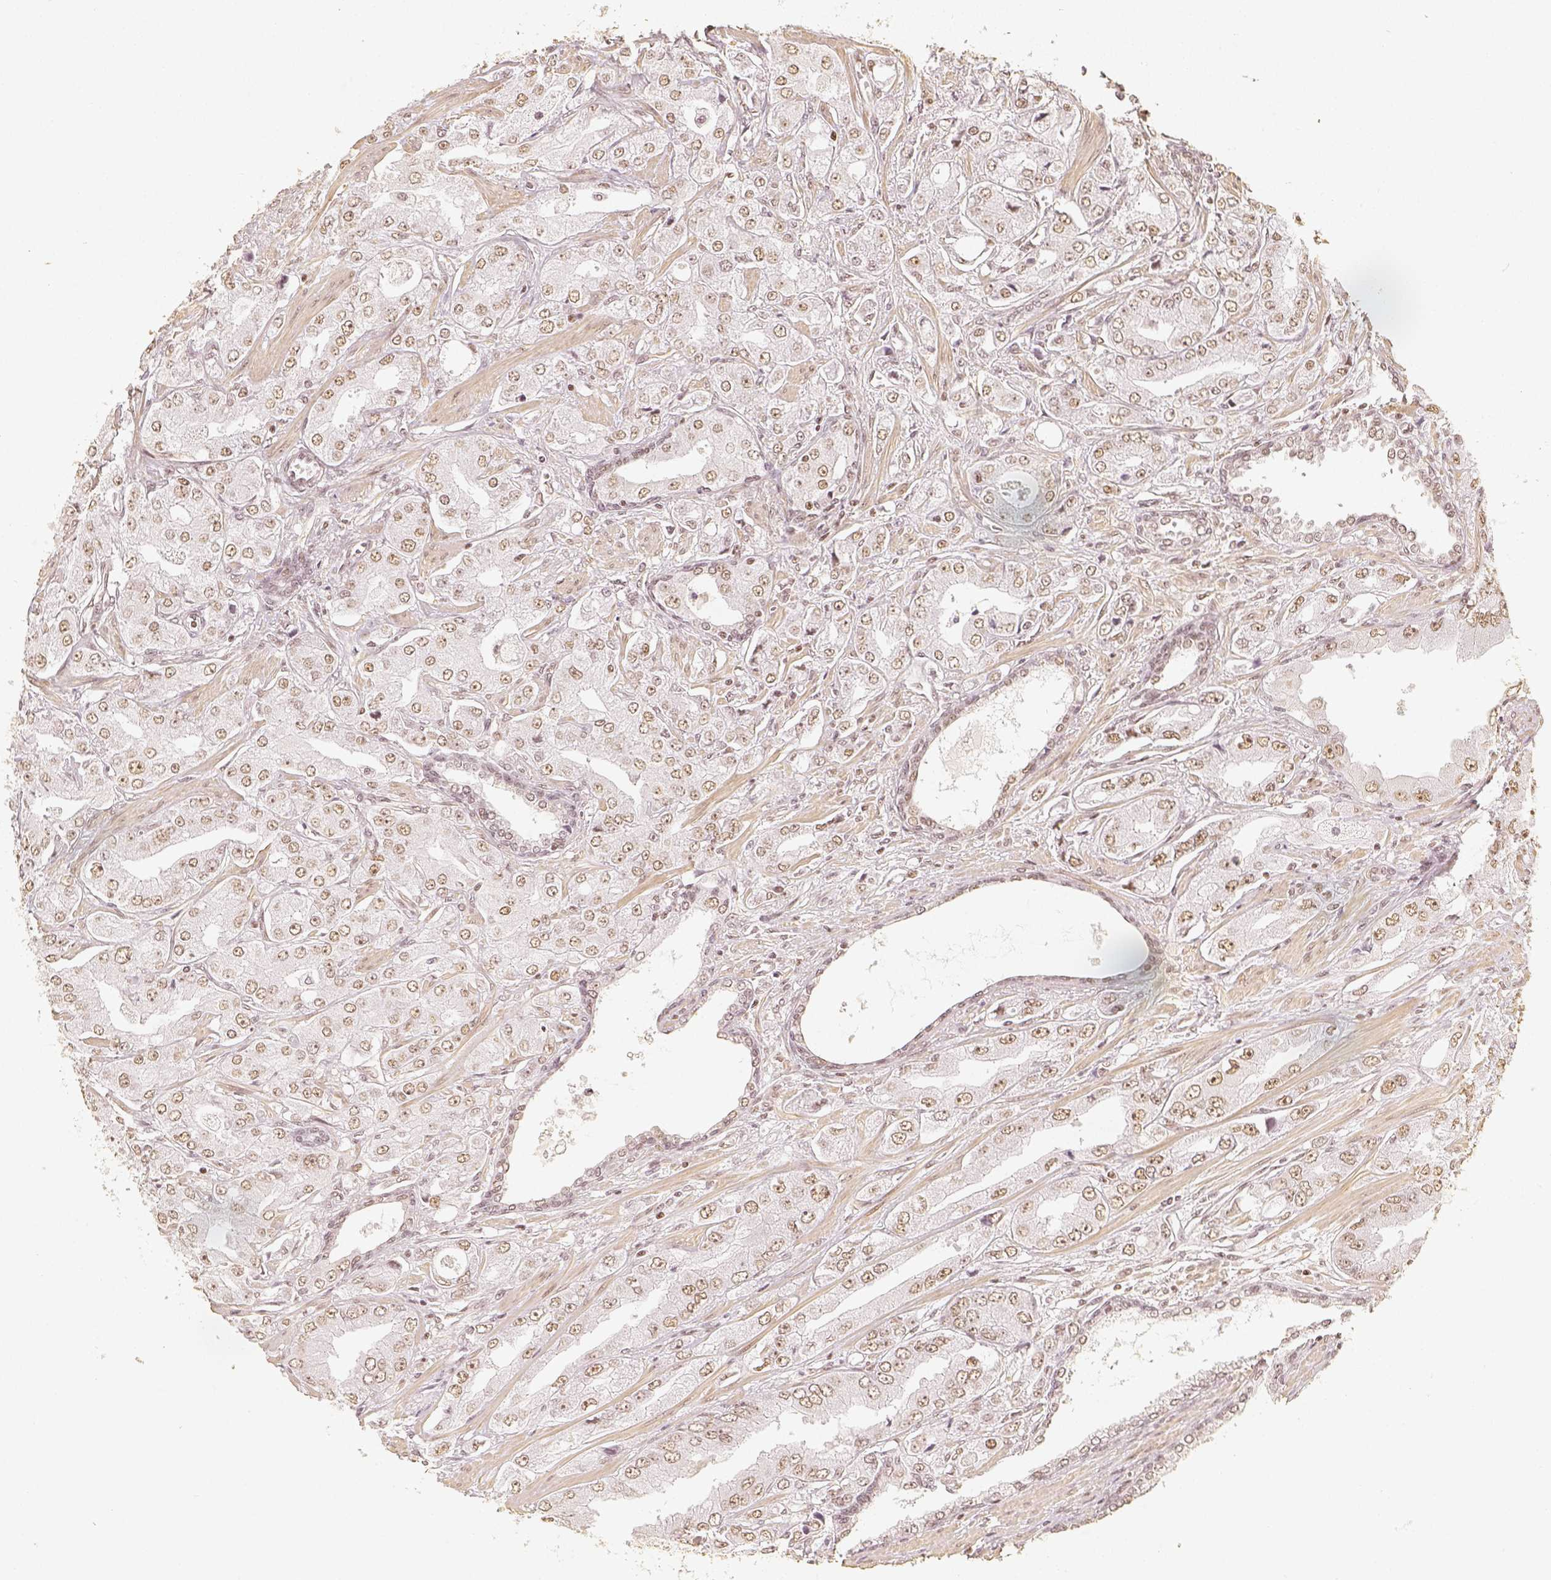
{"staining": {"intensity": "weak", "quantity": ">75%", "location": "nuclear"}, "tissue": "prostate cancer", "cell_type": "Tumor cells", "image_type": "cancer", "snomed": [{"axis": "morphology", "description": "Adenocarcinoma, Low grade"}, {"axis": "topography", "description": "Prostate"}], "caption": "Protein expression analysis of prostate cancer shows weak nuclear positivity in approximately >75% of tumor cells. (DAB IHC with brightfield microscopy, high magnification).", "gene": "HDAC1", "patient": {"sex": "male", "age": 60}}